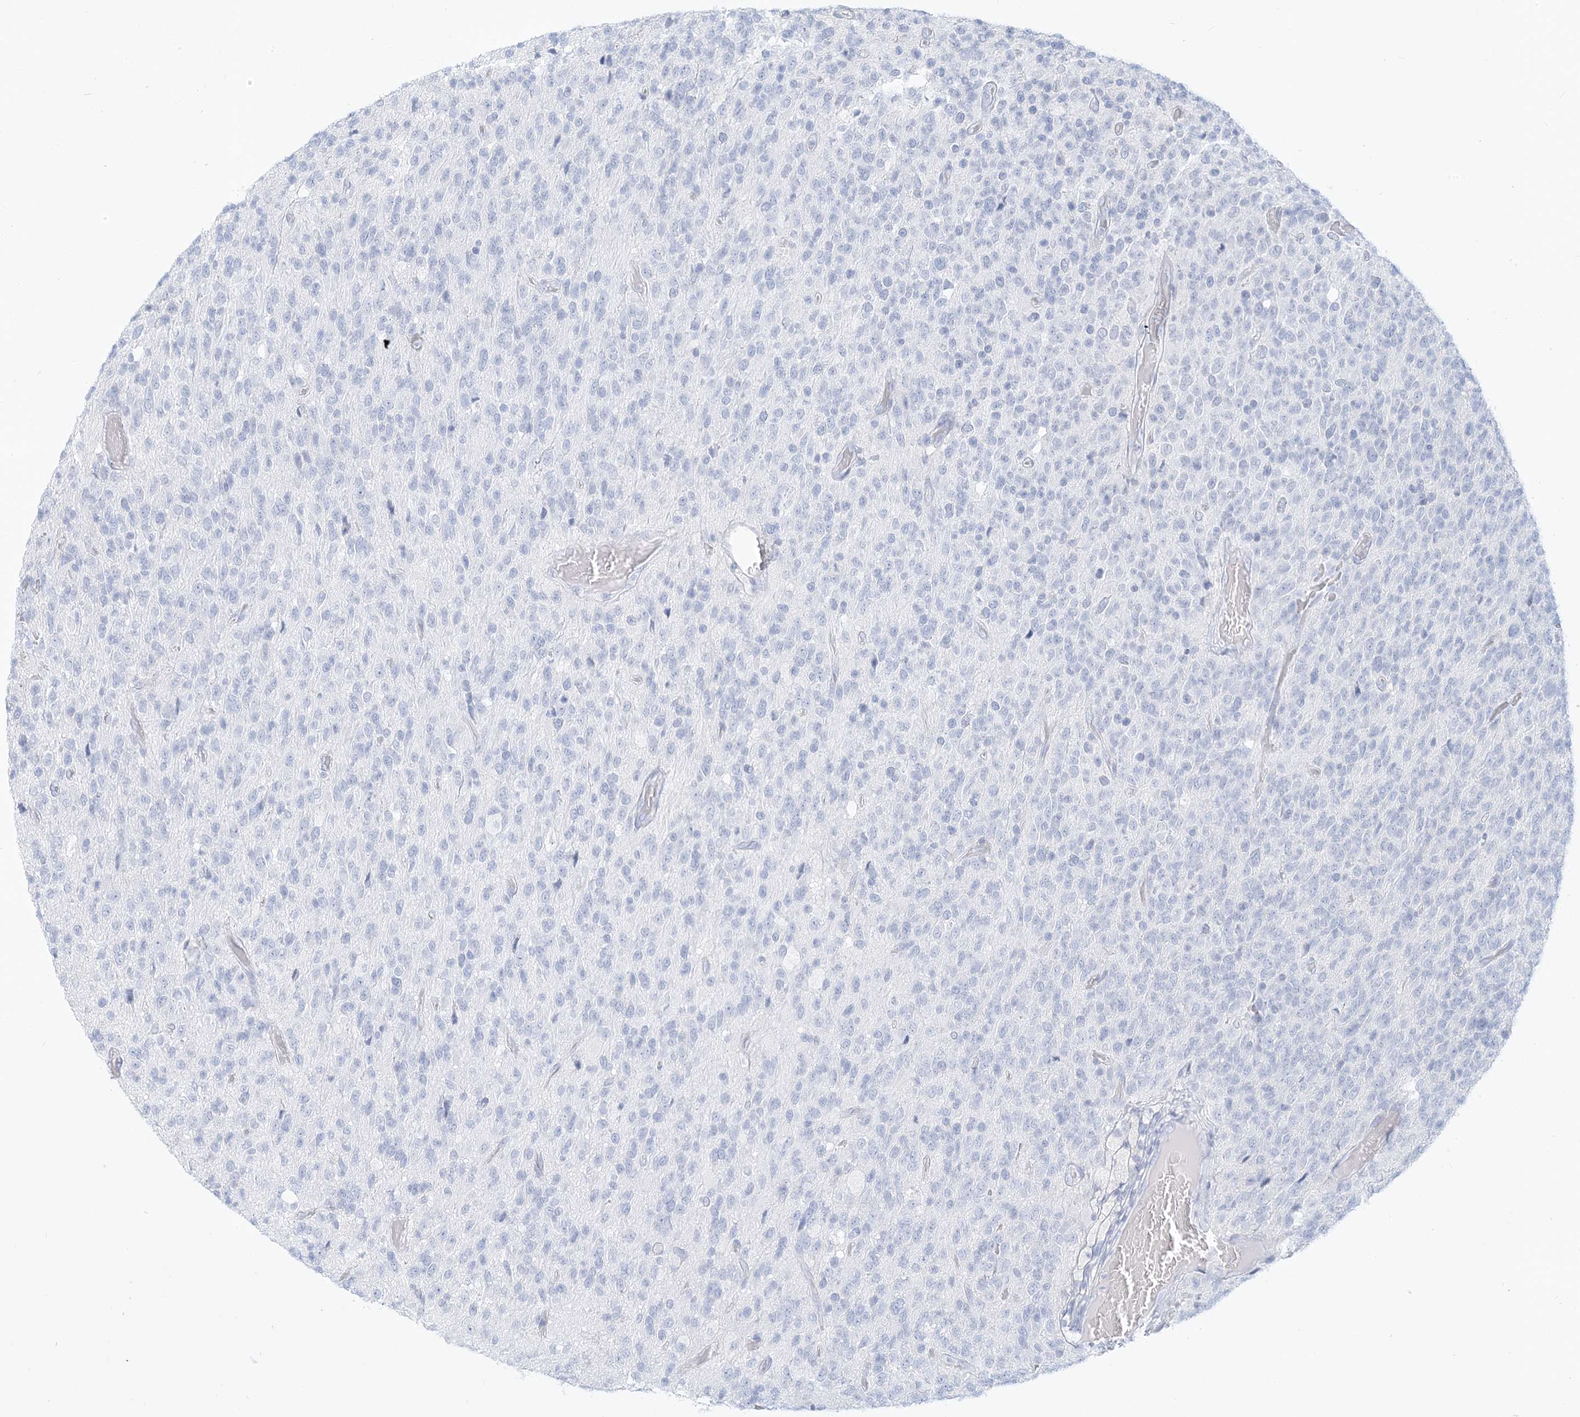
{"staining": {"intensity": "negative", "quantity": "none", "location": "none"}, "tissue": "glioma", "cell_type": "Tumor cells", "image_type": "cancer", "snomed": [{"axis": "morphology", "description": "Glioma, malignant, High grade"}, {"axis": "topography", "description": "pancreas cauda"}], "caption": "Immunohistochemical staining of glioma reveals no significant expression in tumor cells.", "gene": "MCOLN1", "patient": {"sex": "male", "age": 60}}